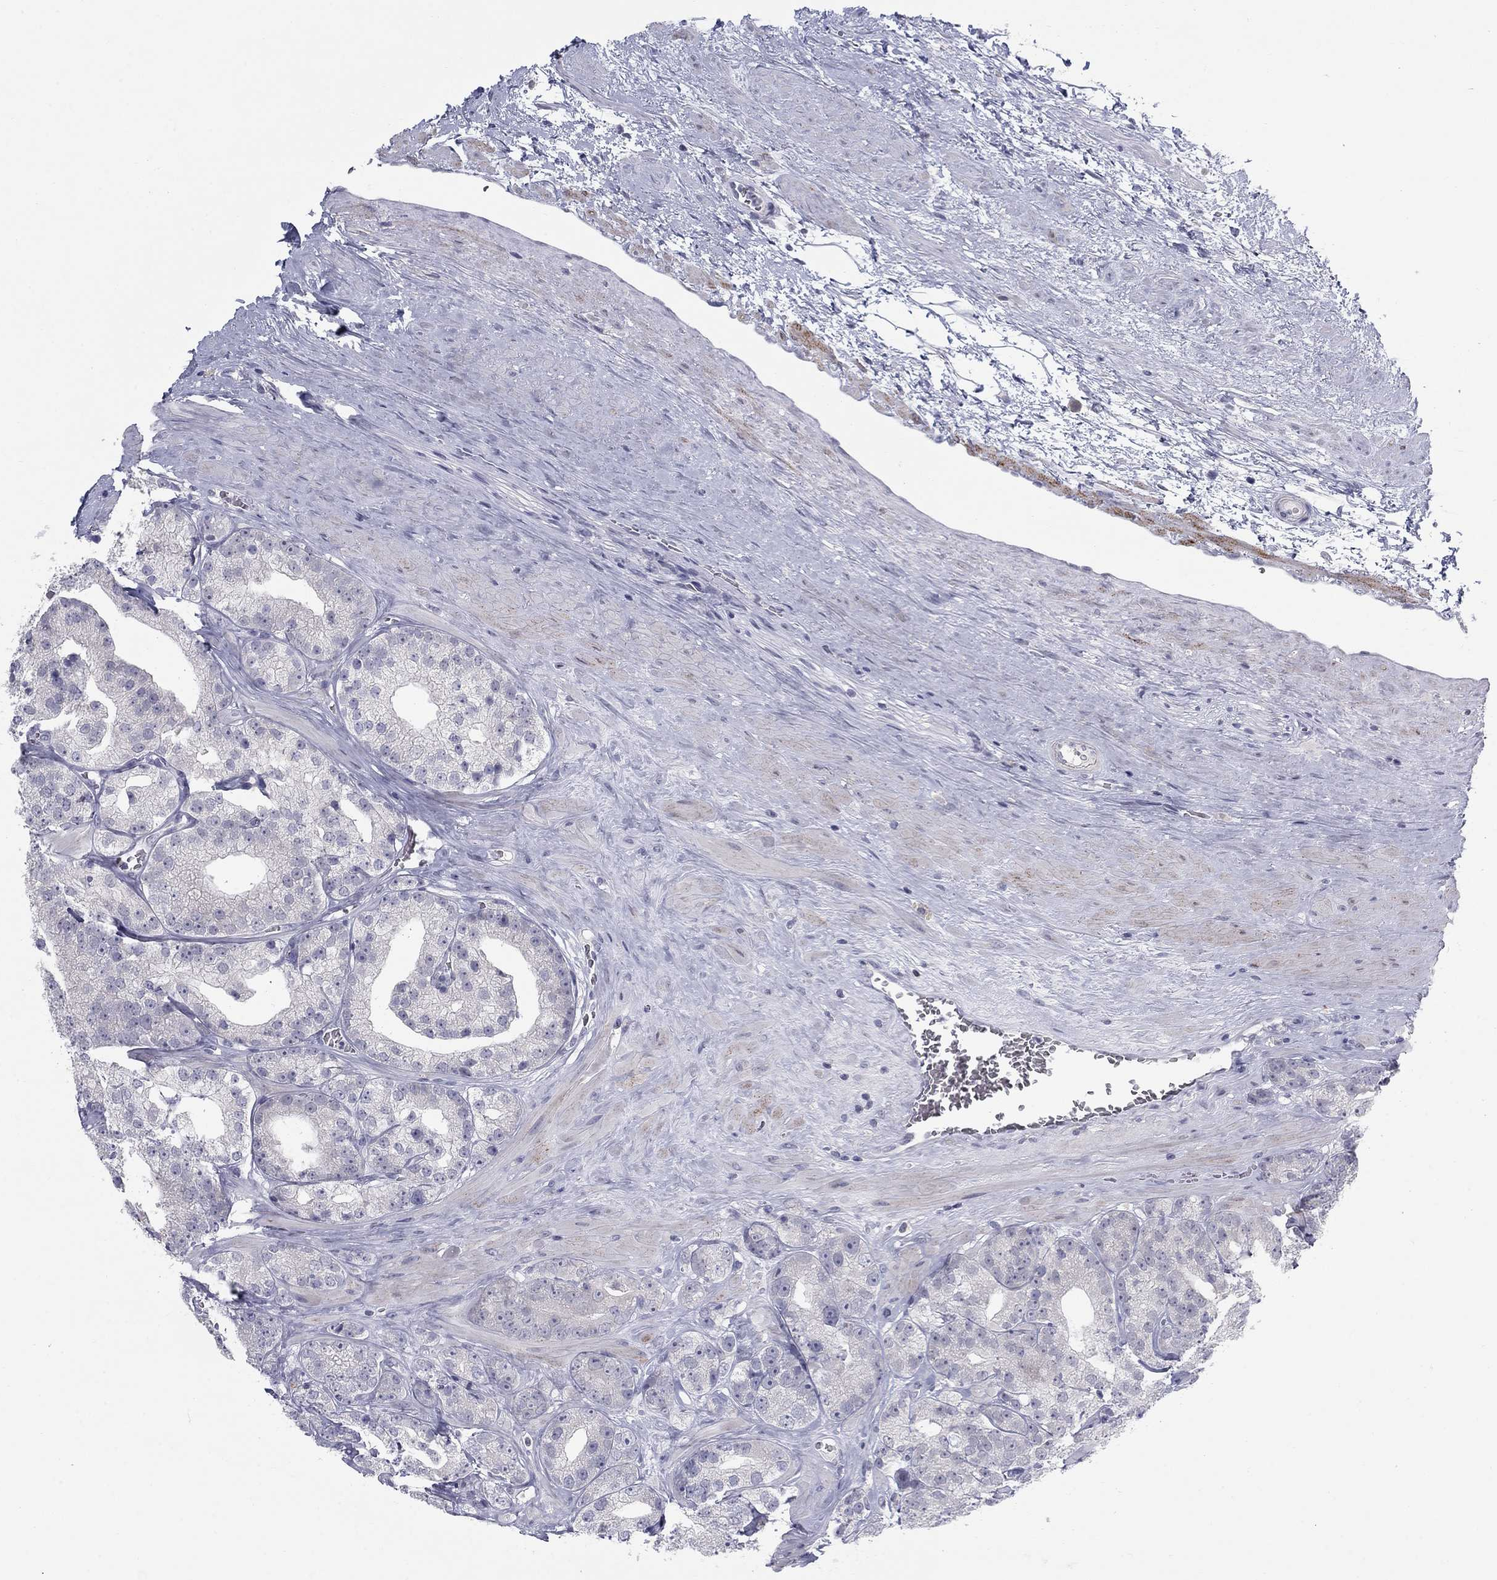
{"staining": {"intensity": "negative", "quantity": "none", "location": "none"}, "tissue": "prostate cancer", "cell_type": "Tumor cells", "image_type": "cancer", "snomed": [{"axis": "morphology", "description": "Adenocarcinoma, NOS"}, {"axis": "topography", "description": "Prostate and seminal vesicle, NOS"}], "caption": "Tumor cells are negative for brown protein staining in prostate cancer. (IHC, brightfield microscopy, high magnification).", "gene": "NTRK2", "patient": {"sex": "male", "age": 62}}